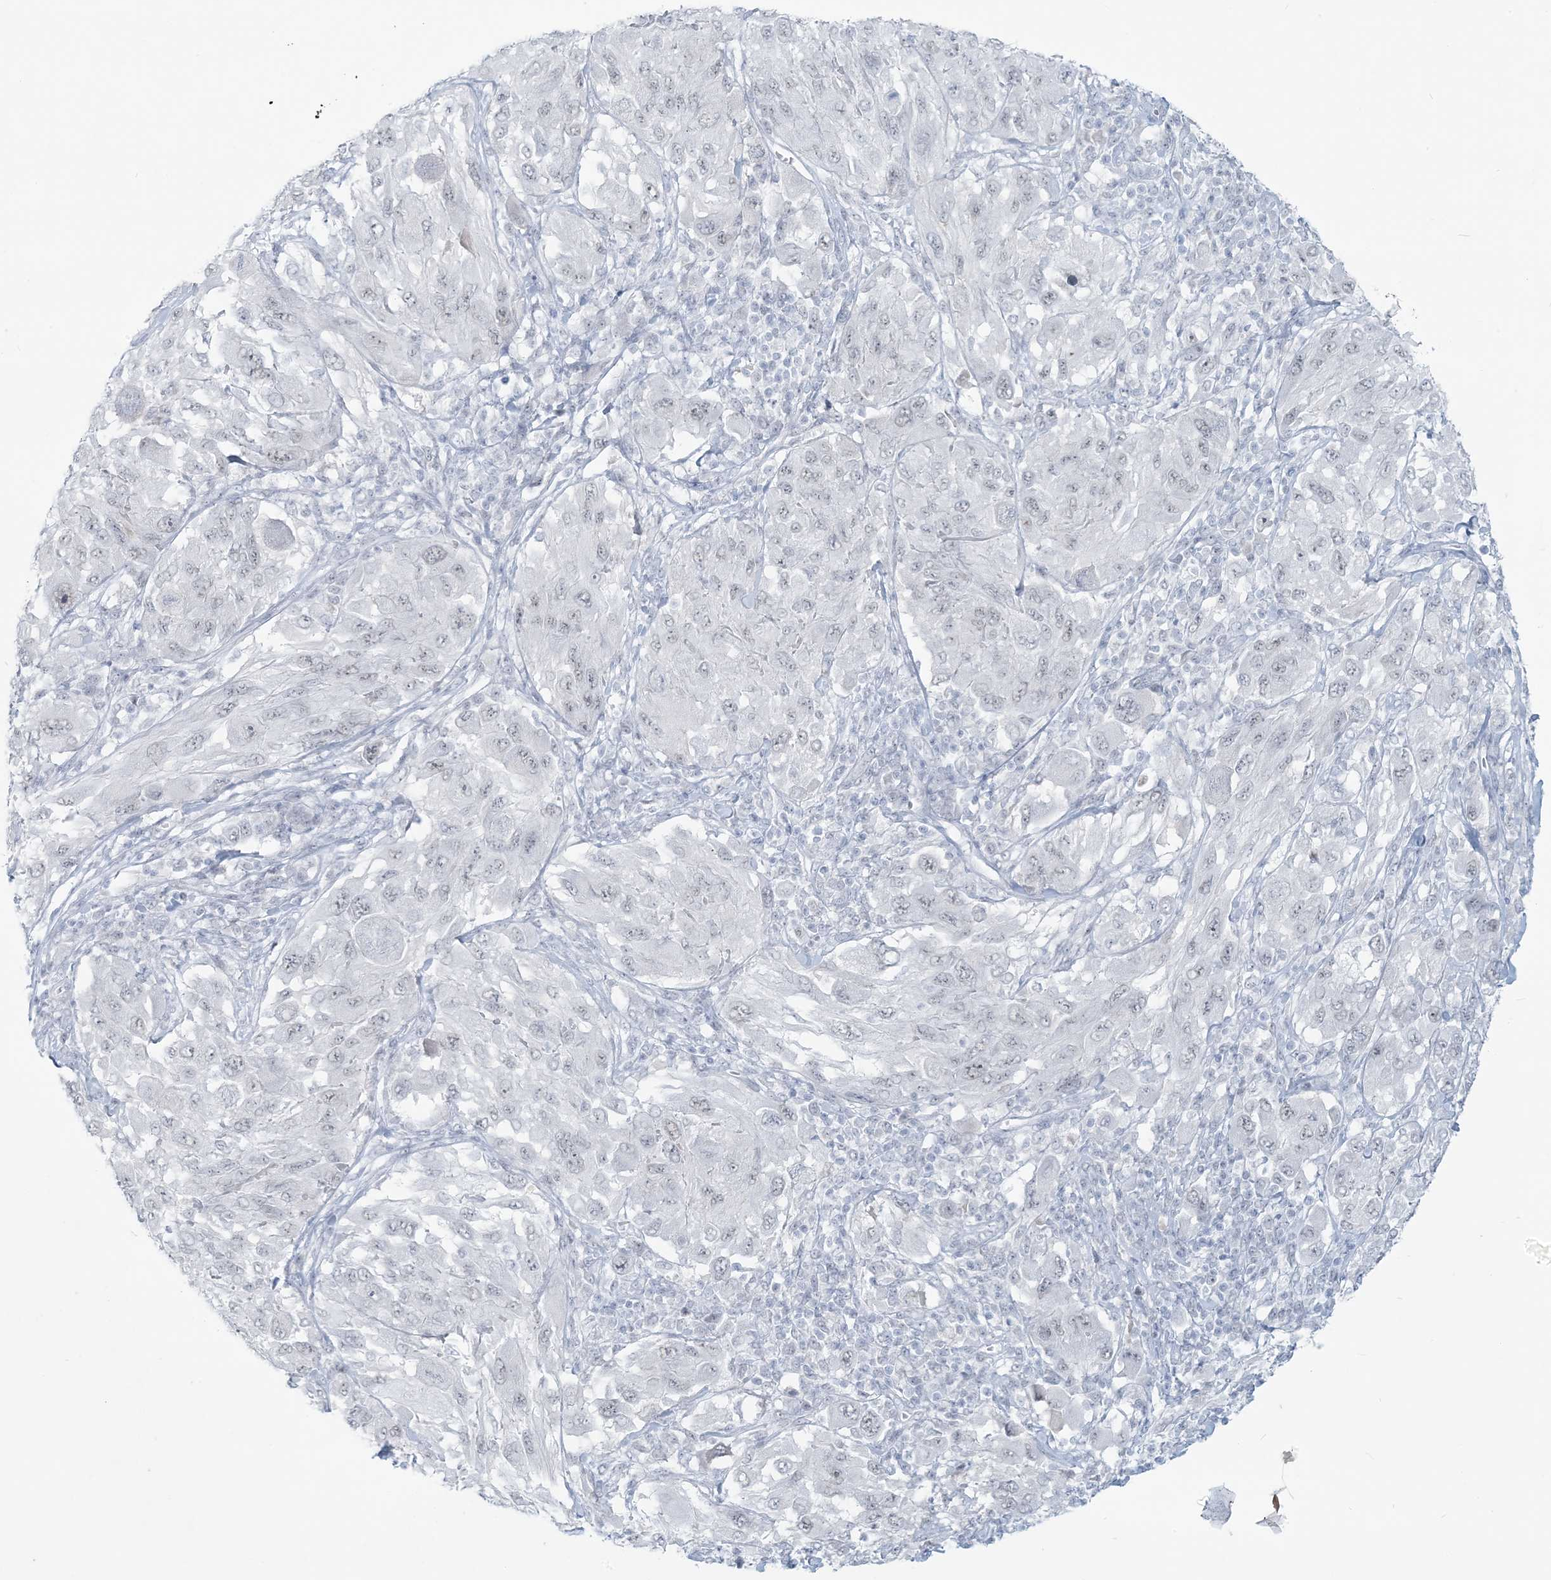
{"staining": {"intensity": "negative", "quantity": "none", "location": "none"}, "tissue": "melanoma", "cell_type": "Tumor cells", "image_type": "cancer", "snomed": [{"axis": "morphology", "description": "Malignant melanoma, NOS"}, {"axis": "topography", "description": "Skin"}], "caption": "The IHC photomicrograph has no significant expression in tumor cells of malignant melanoma tissue. The staining is performed using DAB (3,3'-diaminobenzidine) brown chromogen with nuclei counter-stained in using hematoxylin.", "gene": "SCML1", "patient": {"sex": "female", "age": 91}}